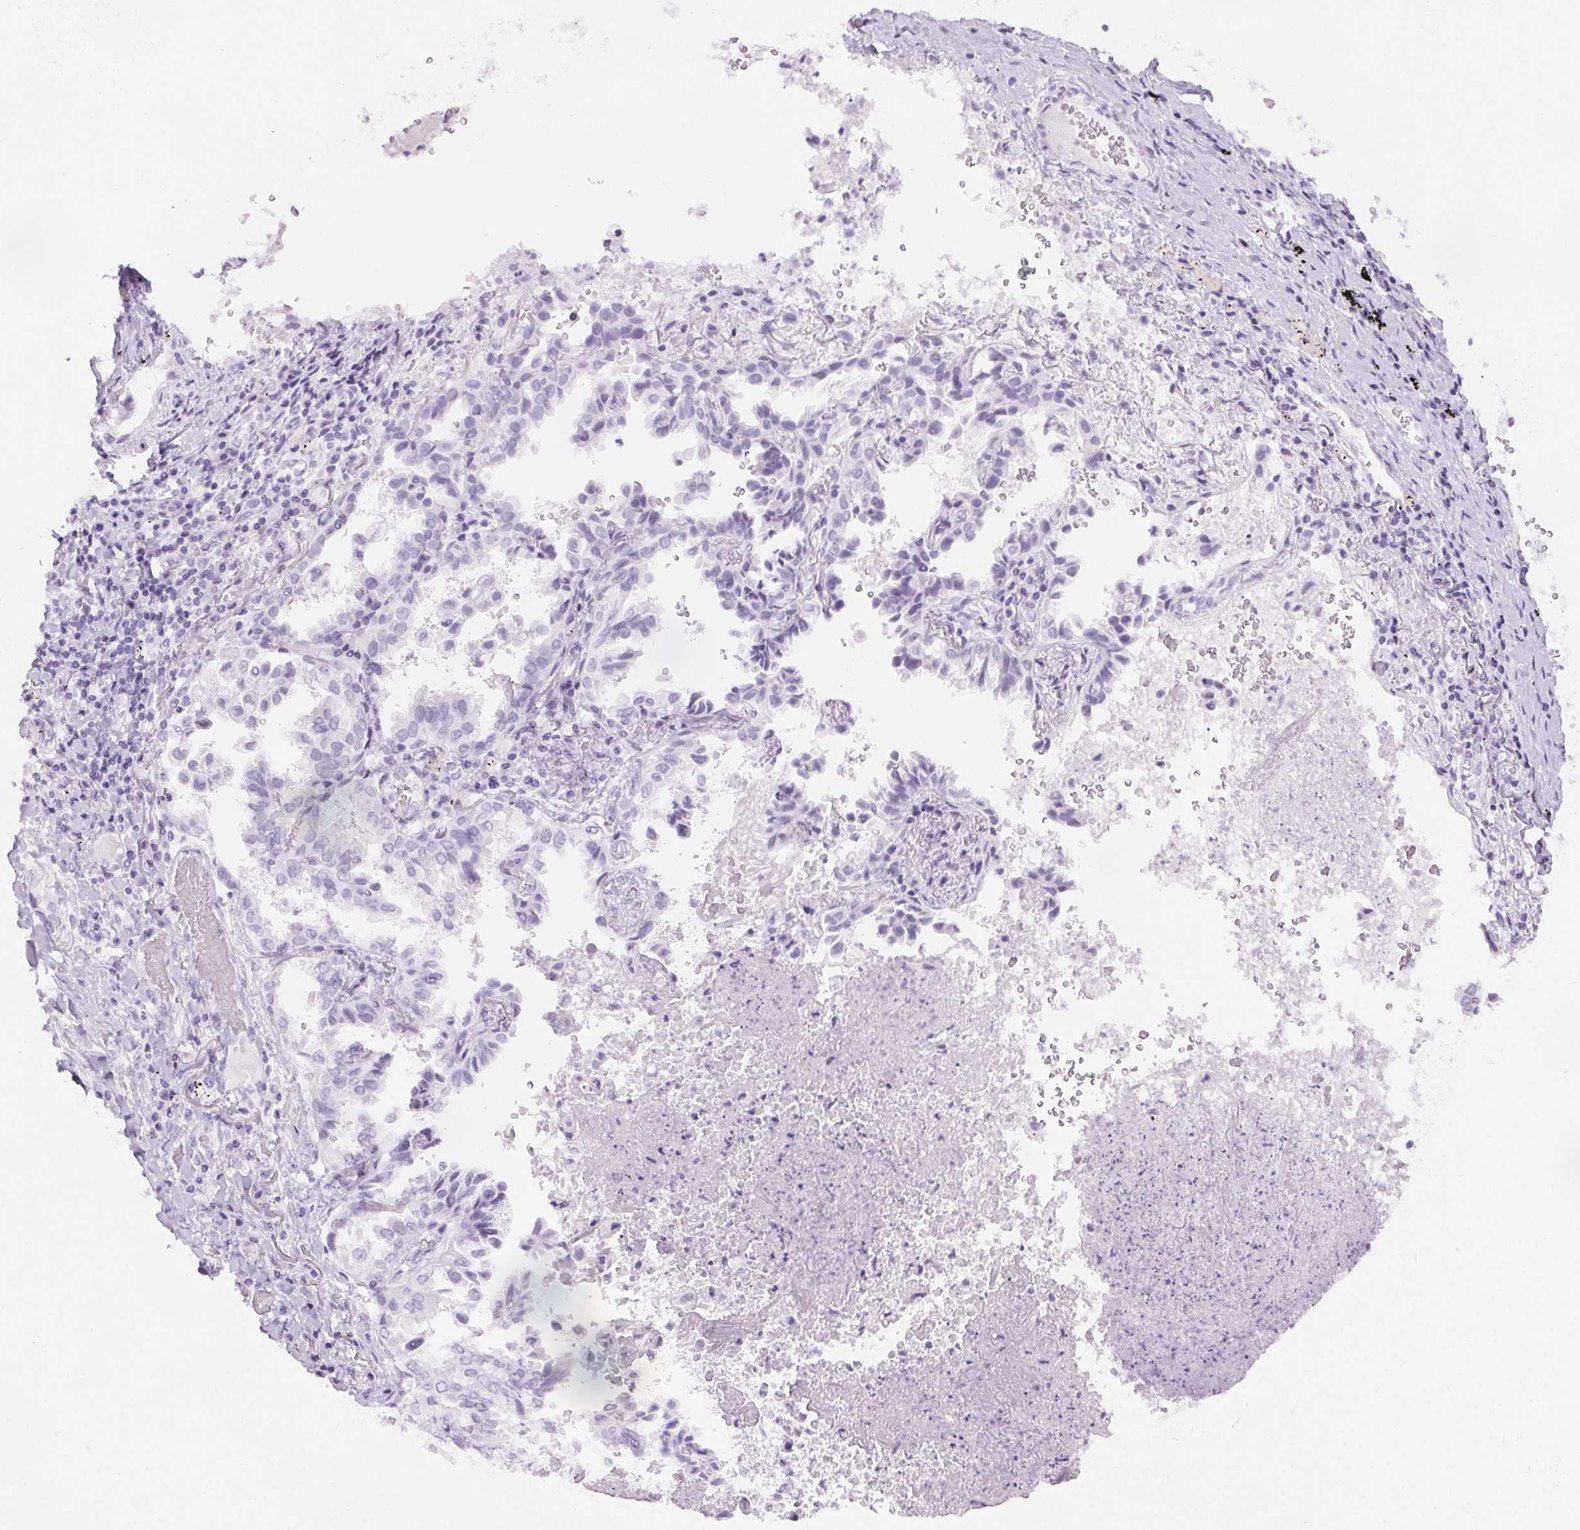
{"staining": {"intensity": "negative", "quantity": "none", "location": "none"}, "tissue": "lung cancer", "cell_type": "Tumor cells", "image_type": "cancer", "snomed": [{"axis": "morphology", "description": "Aneuploidy"}, {"axis": "morphology", "description": "Adenocarcinoma, NOS"}, {"axis": "morphology", "description": "Adenocarcinoma, metastatic, NOS"}, {"axis": "topography", "description": "Lymph node"}, {"axis": "topography", "description": "Lung"}], "caption": "Immunohistochemistry (IHC) micrograph of human lung cancer stained for a protein (brown), which reveals no staining in tumor cells.", "gene": "BEND2", "patient": {"sex": "female", "age": 48}}